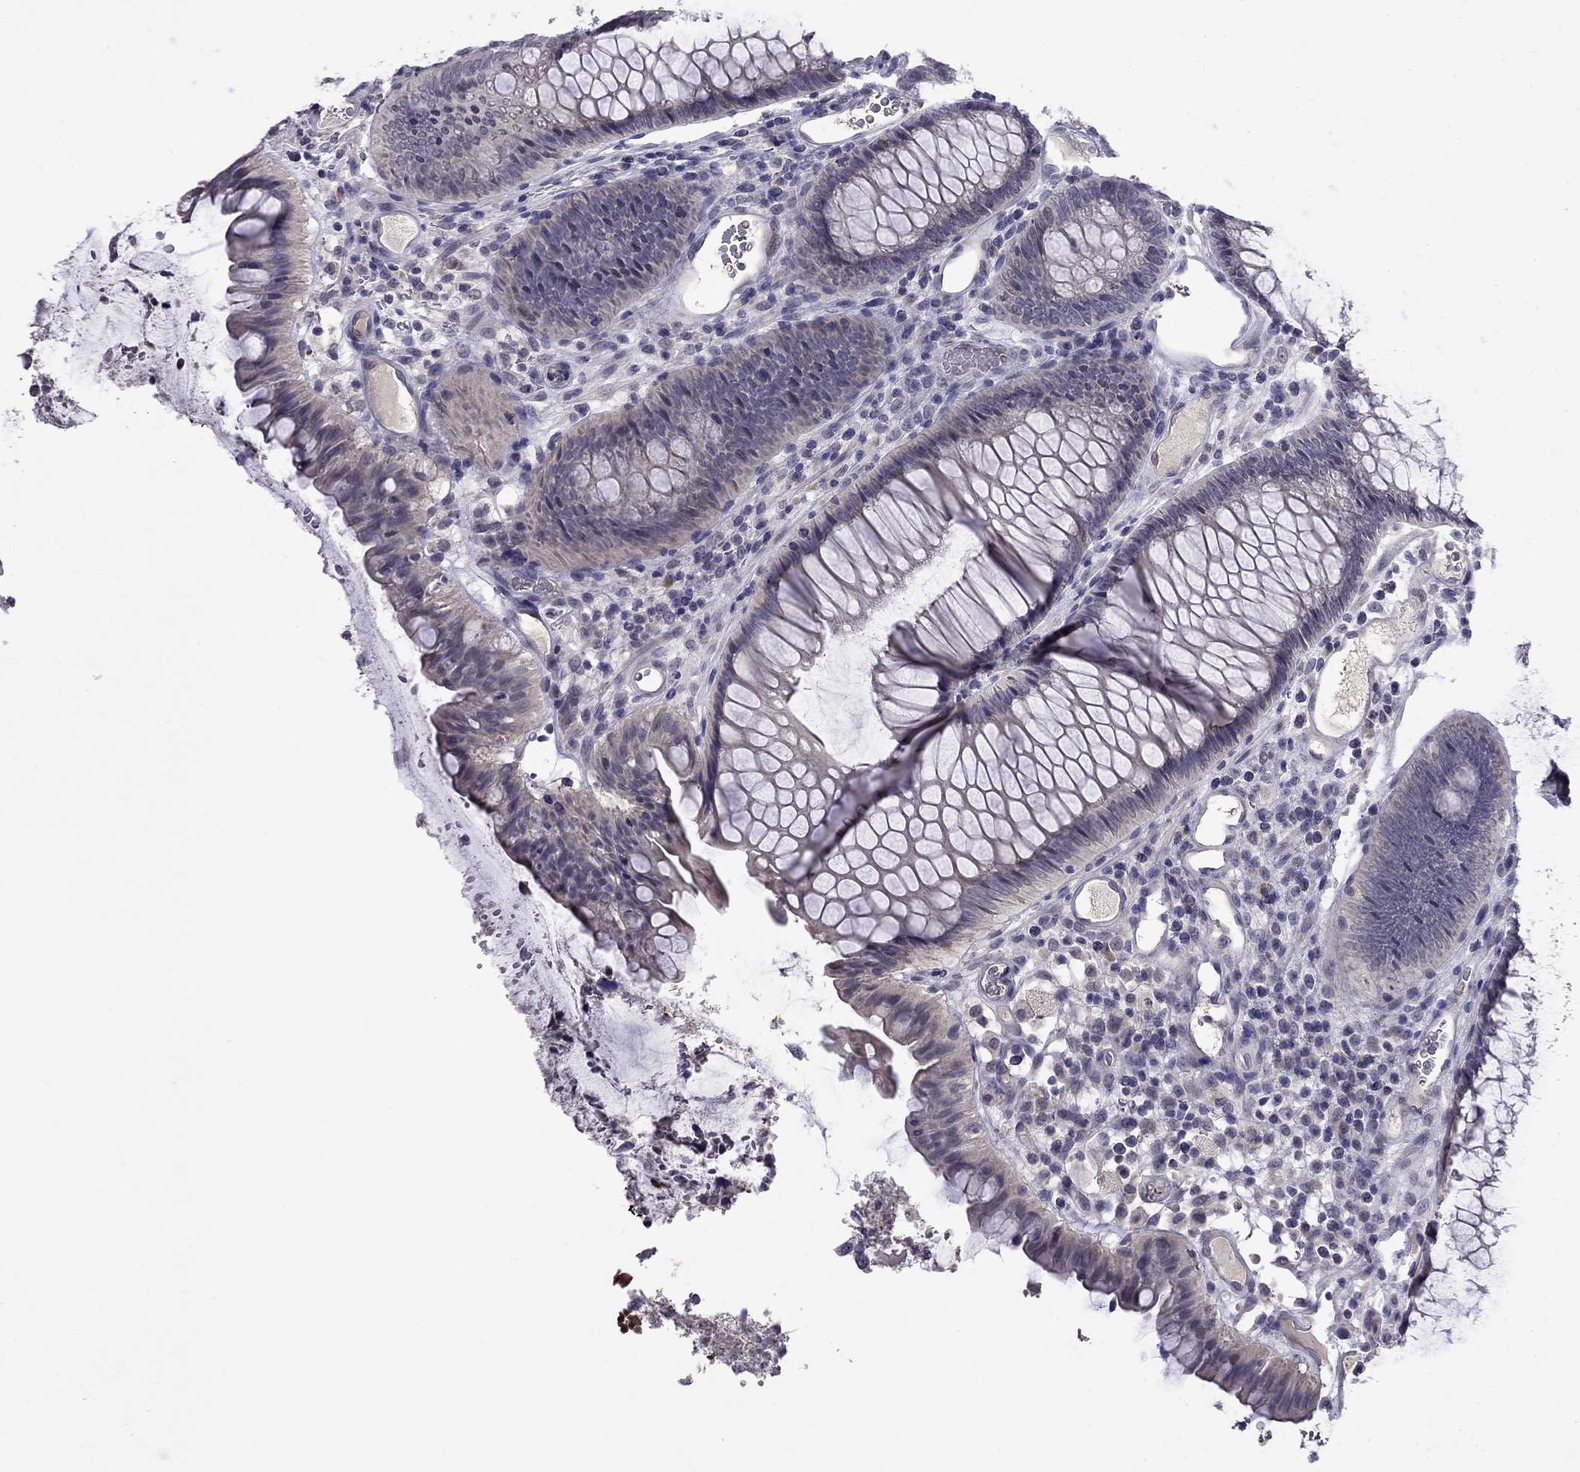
{"staining": {"intensity": "weak", "quantity": "<25%", "location": "cytoplasmic/membranous"}, "tissue": "colorectal cancer", "cell_type": "Tumor cells", "image_type": "cancer", "snomed": [{"axis": "morphology", "description": "Adenocarcinoma, NOS"}, {"axis": "topography", "description": "Colon"}], "caption": "This is an immunohistochemistry image of colorectal cancer (adenocarcinoma). There is no staining in tumor cells.", "gene": "STAR", "patient": {"sex": "female", "age": 67}}